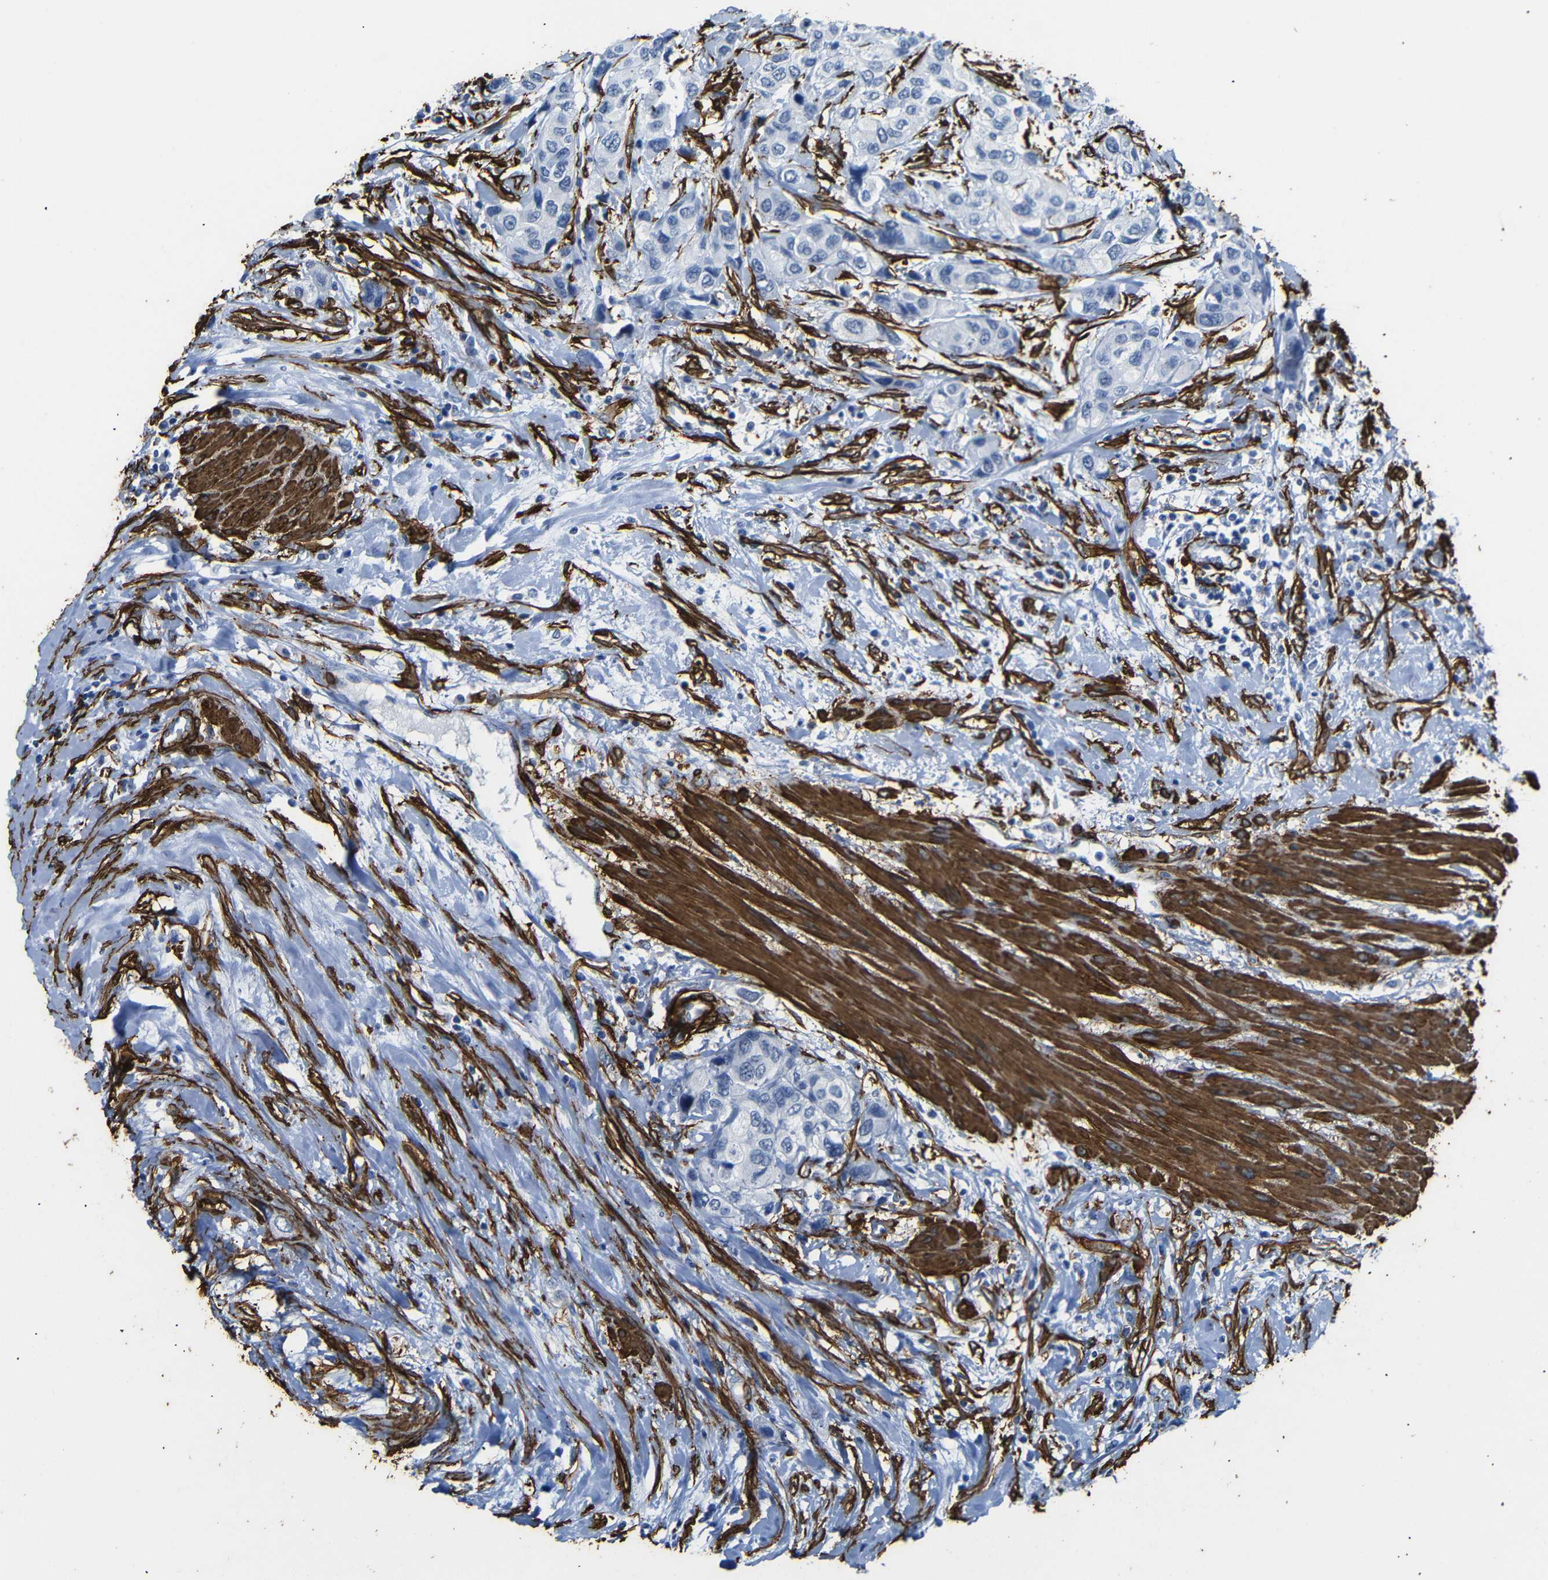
{"staining": {"intensity": "negative", "quantity": "none", "location": "none"}, "tissue": "urothelial cancer", "cell_type": "Tumor cells", "image_type": "cancer", "snomed": [{"axis": "morphology", "description": "Urothelial carcinoma, High grade"}, {"axis": "topography", "description": "Urinary bladder"}], "caption": "Tumor cells show no significant staining in urothelial carcinoma (high-grade).", "gene": "ACTA2", "patient": {"sex": "female", "age": 56}}